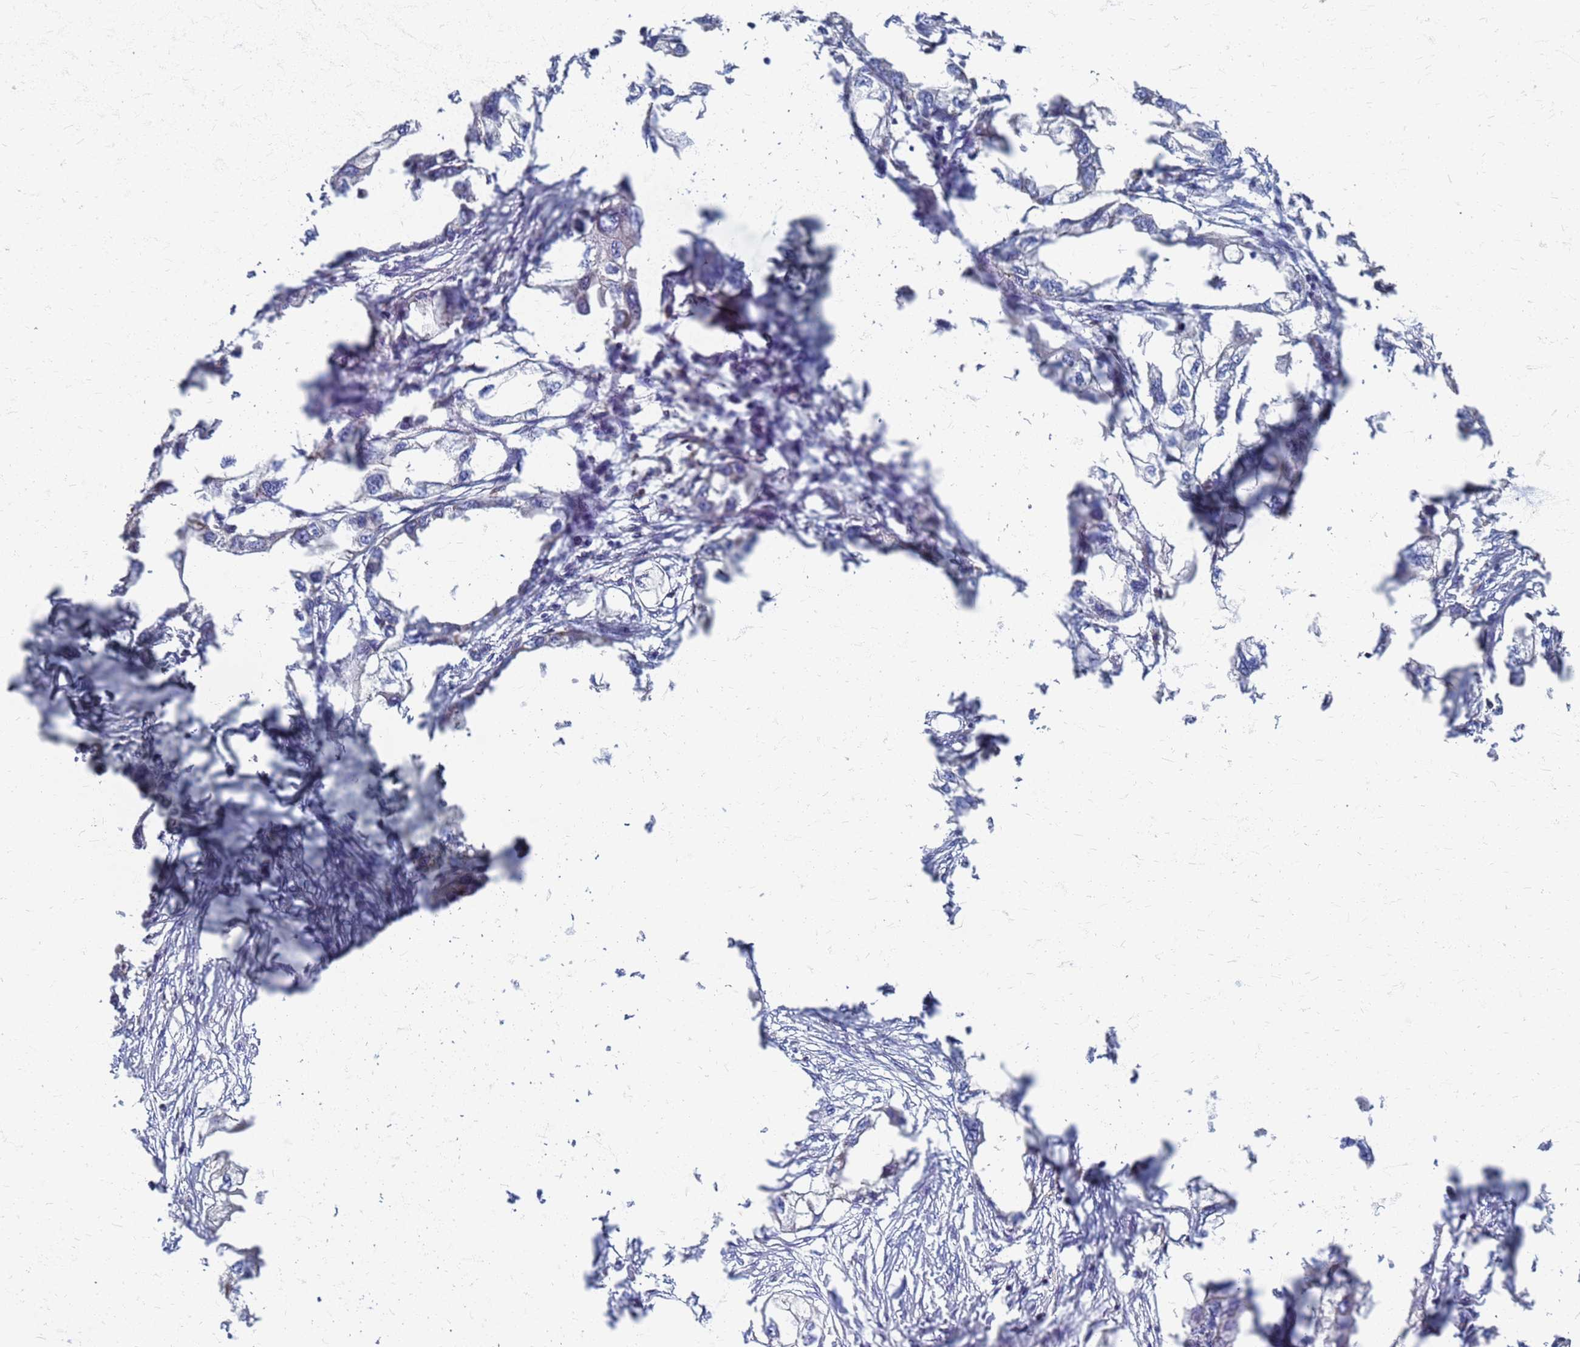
{"staining": {"intensity": "negative", "quantity": "none", "location": "none"}, "tissue": "endometrial cancer", "cell_type": "Tumor cells", "image_type": "cancer", "snomed": [{"axis": "morphology", "description": "Adenocarcinoma, NOS"}, {"axis": "morphology", "description": "Adenocarcinoma, metastatic, NOS"}, {"axis": "topography", "description": "Adipose tissue"}, {"axis": "topography", "description": "Endometrium"}], "caption": "IHC of metastatic adenocarcinoma (endometrial) shows no staining in tumor cells.", "gene": "ATPAF1", "patient": {"sex": "female", "age": 67}}